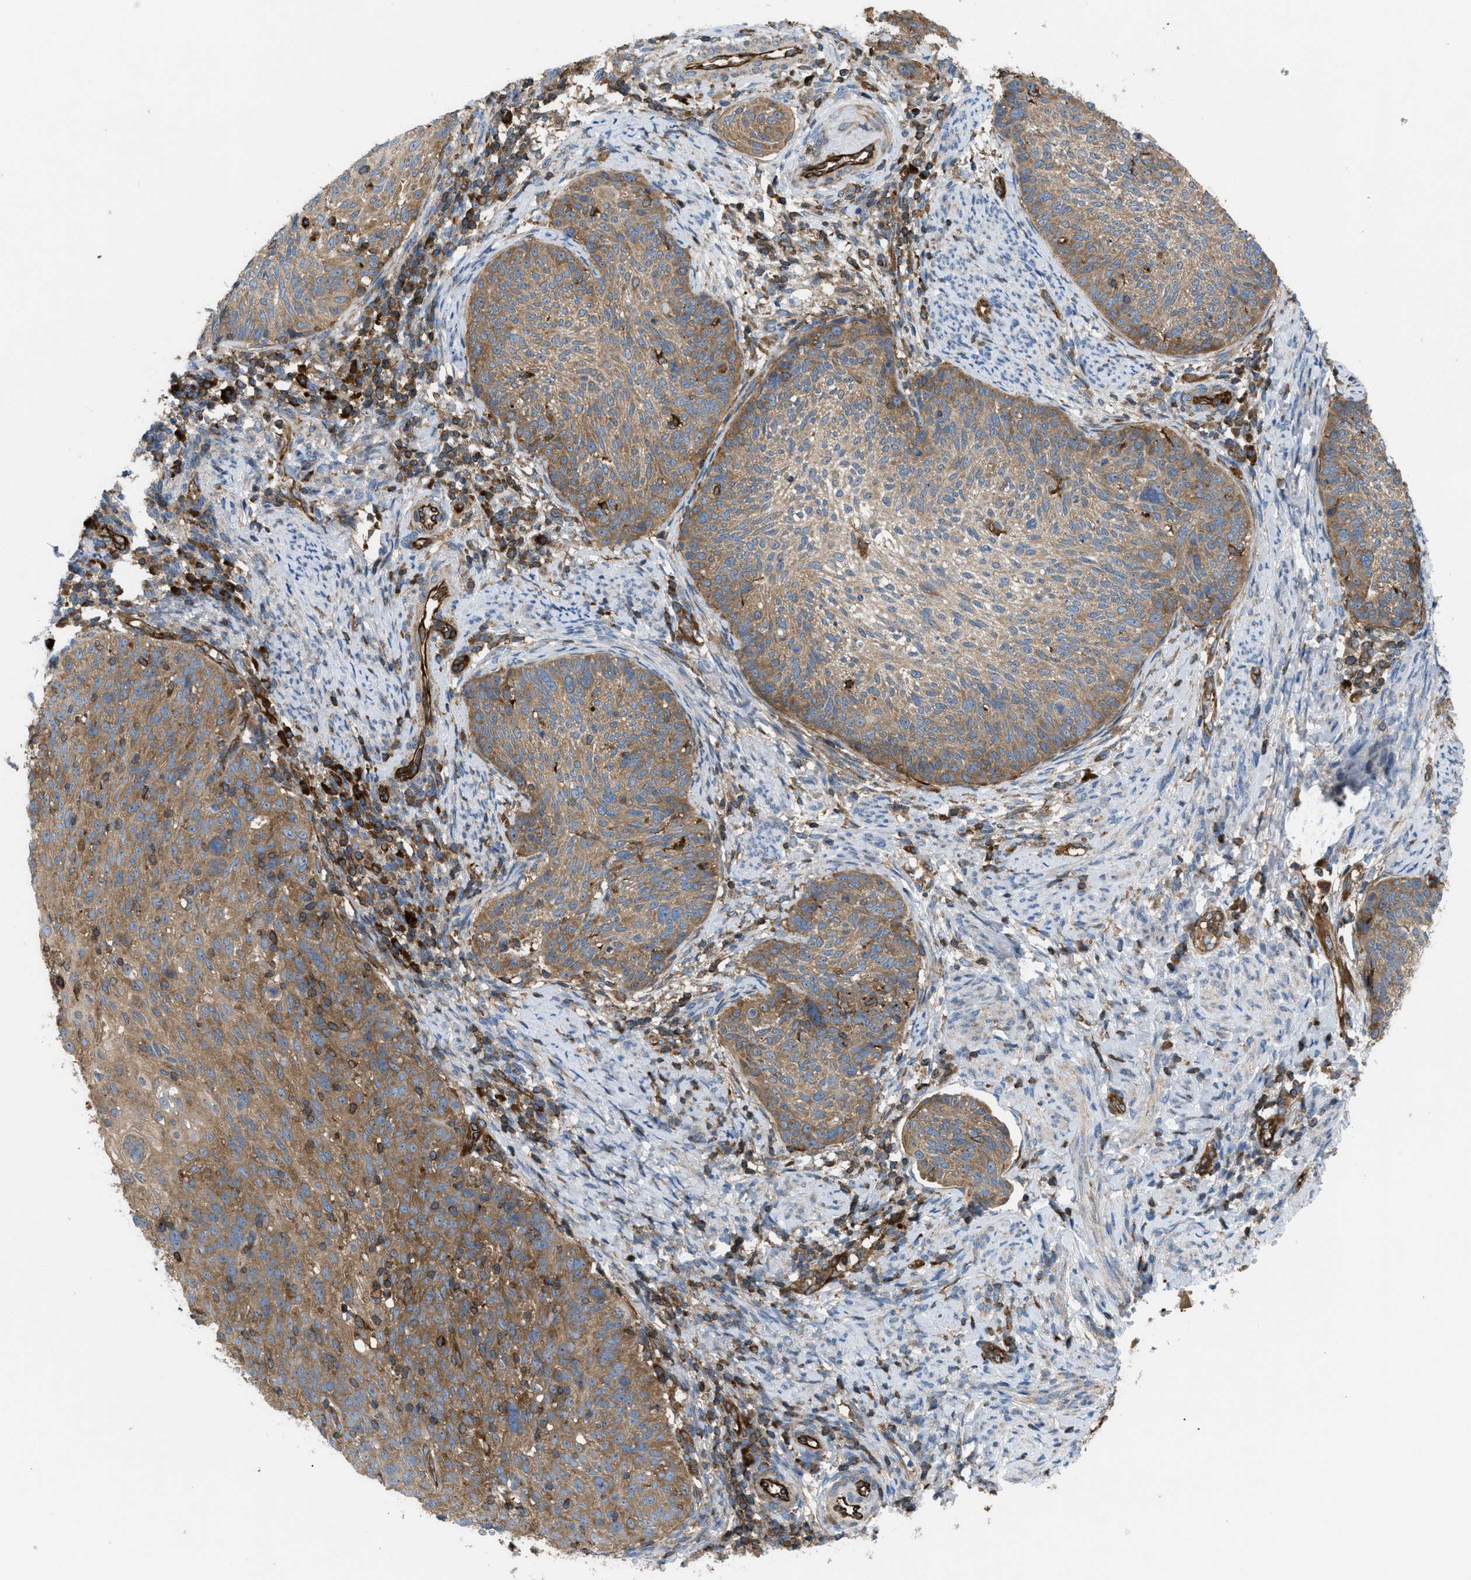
{"staining": {"intensity": "moderate", "quantity": ">75%", "location": "cytoplasmic/membranous"}, "tissue": "cervical cancer", "cell_type": "Tumor cells", "image_type": "cancer", "snomed": [{"axis": "morphology", "description": "Squamous cell carcinoma, NOS"}, {"axis": "topography", "description": "Cervix"}], "caption": "Brown immunohistochemical staining in cervical squamous cell carcinoma demonstrates moderate cytoplasmic/membranous positivity in about >75% of tumor cells. (IHC, brightfield microscopy, high magnification).", "gene": "ATP2A3", "patient": {"sex": "female", "age": 70}}